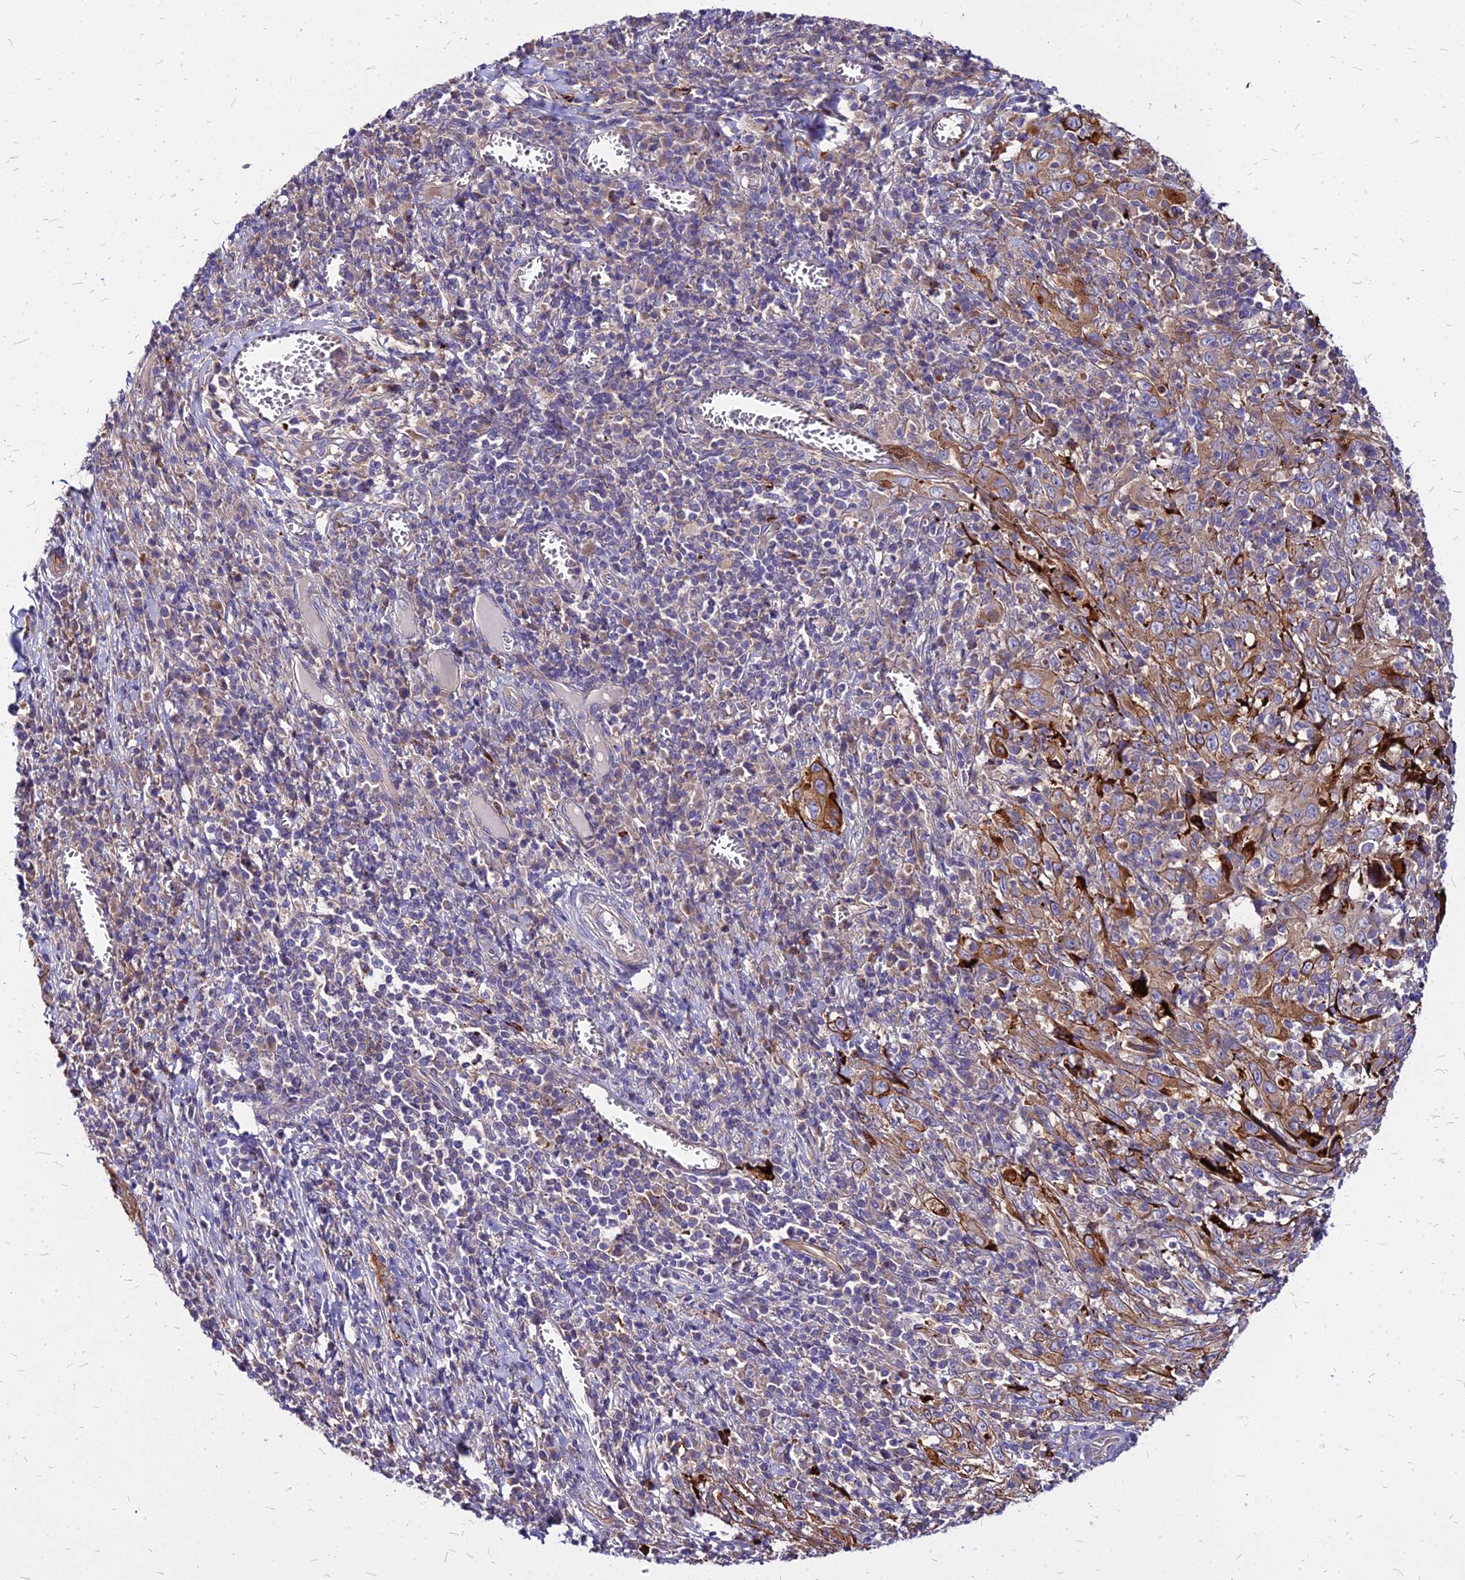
{"staining": {"intensity": "moderate", "quantity": "25%-75%", "location": "cytoplasmic/membranous"}, "tissue": "cervical cancer", "cell_type": "Tumor cells", "image_type": "cancer", "snomed": [{"axis": "morphology", "description": "Squamous cell carcinoma, NOS"}, {"axis": "topography", "description": "Cervix"}], "caption": "Protein expression analysis of cervical cancer exhibits moderate cytoplasmic/membranous expression in approximately 25%-75% of tumor cells.", "gene": "COMMD10", "patient": {"sex": "female", "age": 46}}